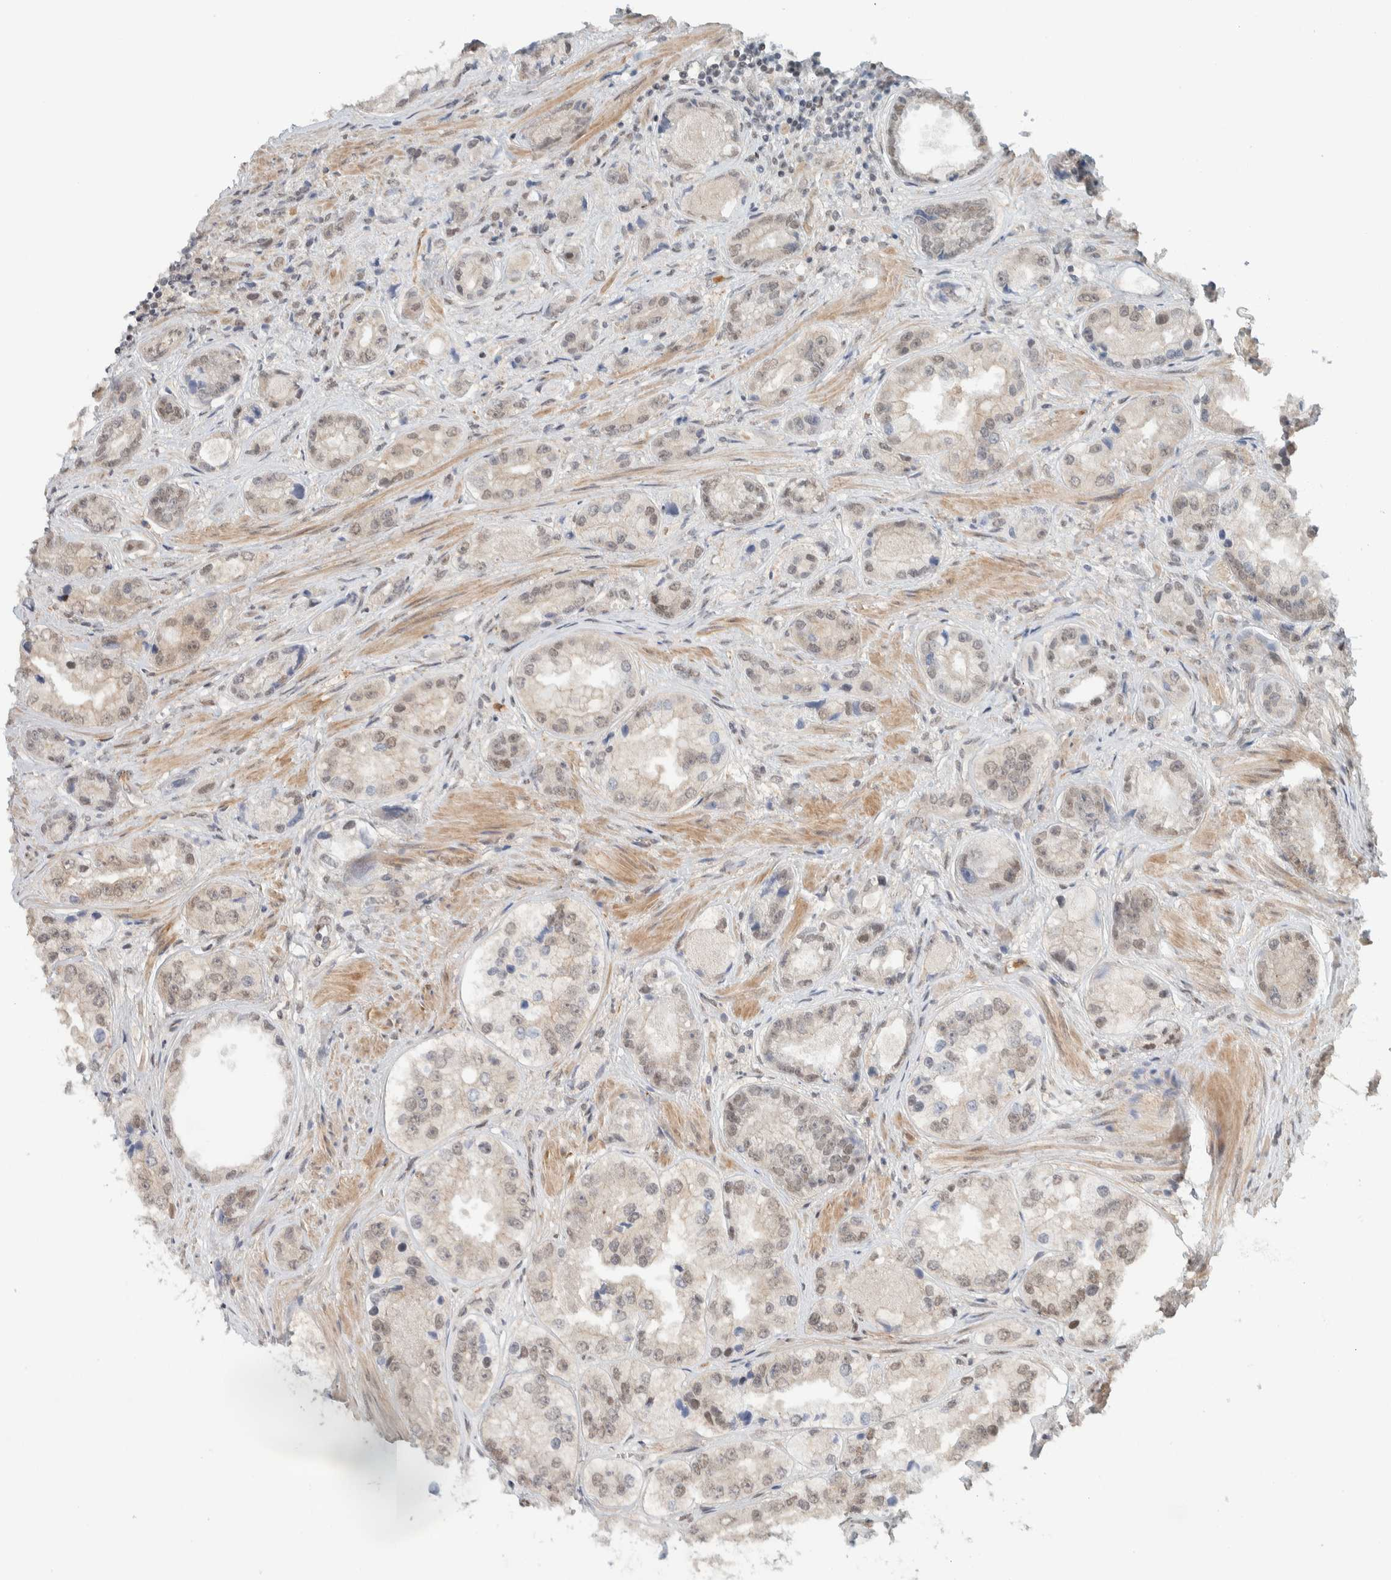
{"staining": {"intensity": "weak", "quantity": ">75%", "location": "nuclear"}, "tissue": "prostate cancer", "cell_type": "Tumor cells", "image_type": "cancer", "snomed": [{"axis": "morphology", "description": "Adenocarcinoma, High grade"}, {"axis": "topography", "description": "Prostate"}], "caption": "DAB (3,3'-diaminobenzidine) immunohistochemical staining of prostate cancer (adenocarcinoma (high-grade)) exhibits weak nuclear protein staining in about >75% of tumor cells.", "gene": "ZBTB2", "patient": {"sex": "male", "age": 61}}